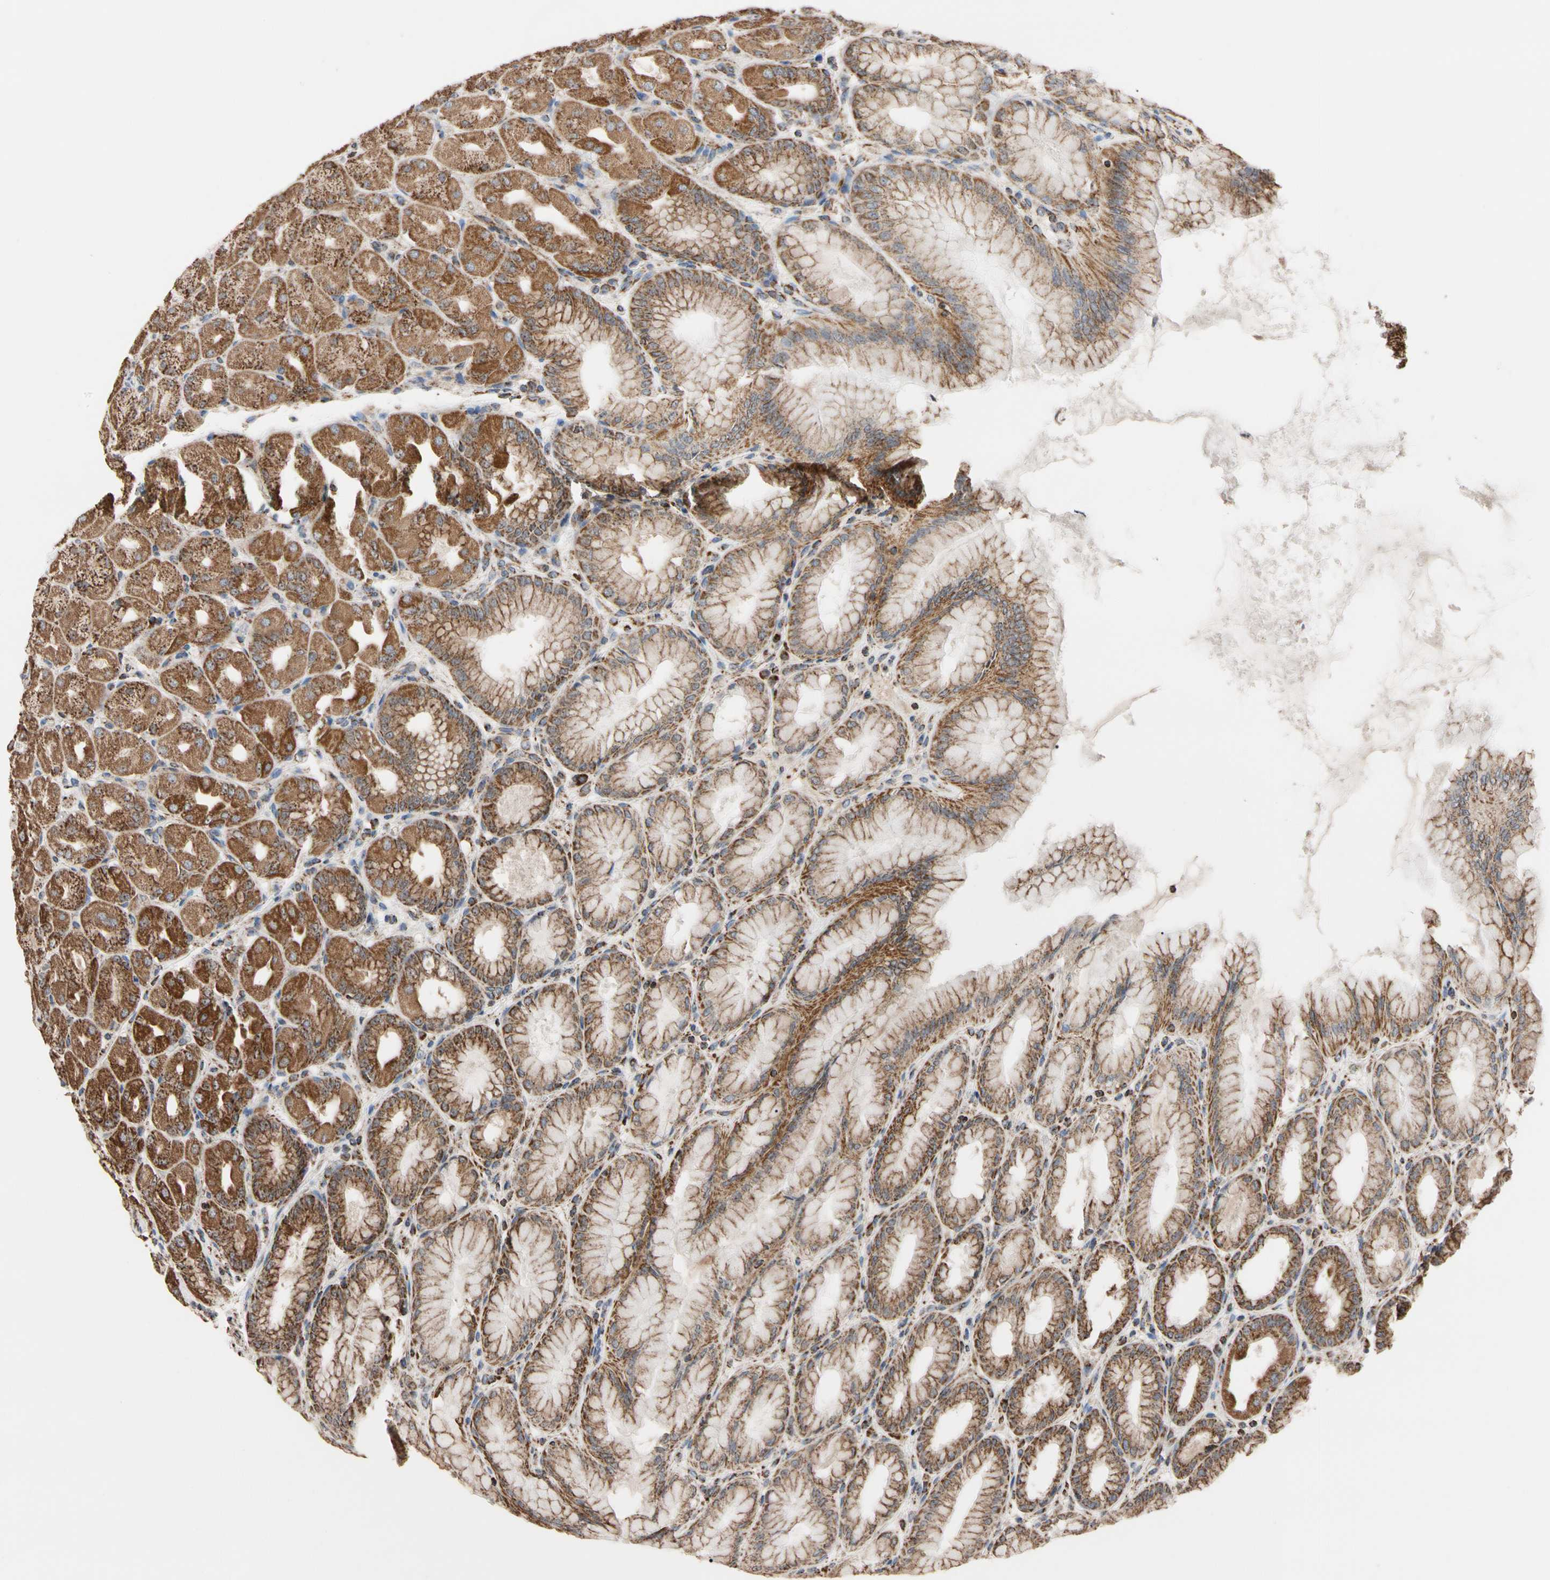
{"staining": {"intensity": "strong", "quantity": ">75%", "location": "cytoplasmic/membranous,nuclear"}, "tissue": "stomach", "cell_type": "Glandular cells", "image_type": "normal", "snomed": [{"axis": "morphology", "description": "Normal tissue, NOS"}, {"axis": "topography", "description": "Stomach, upper"}], "caption": "The histopathology image displays immunohistochemical staining of benign stomach. There is strong cytoplasmic/membranous,nuclear positivity is present in approximately >75% of glandular cells. Immunohistochemistry (ihc) stains the protein in brown and the nuclei are stained blue.", "gene": "FAM110B", "patient": {"sex": "female", "age": 56}}